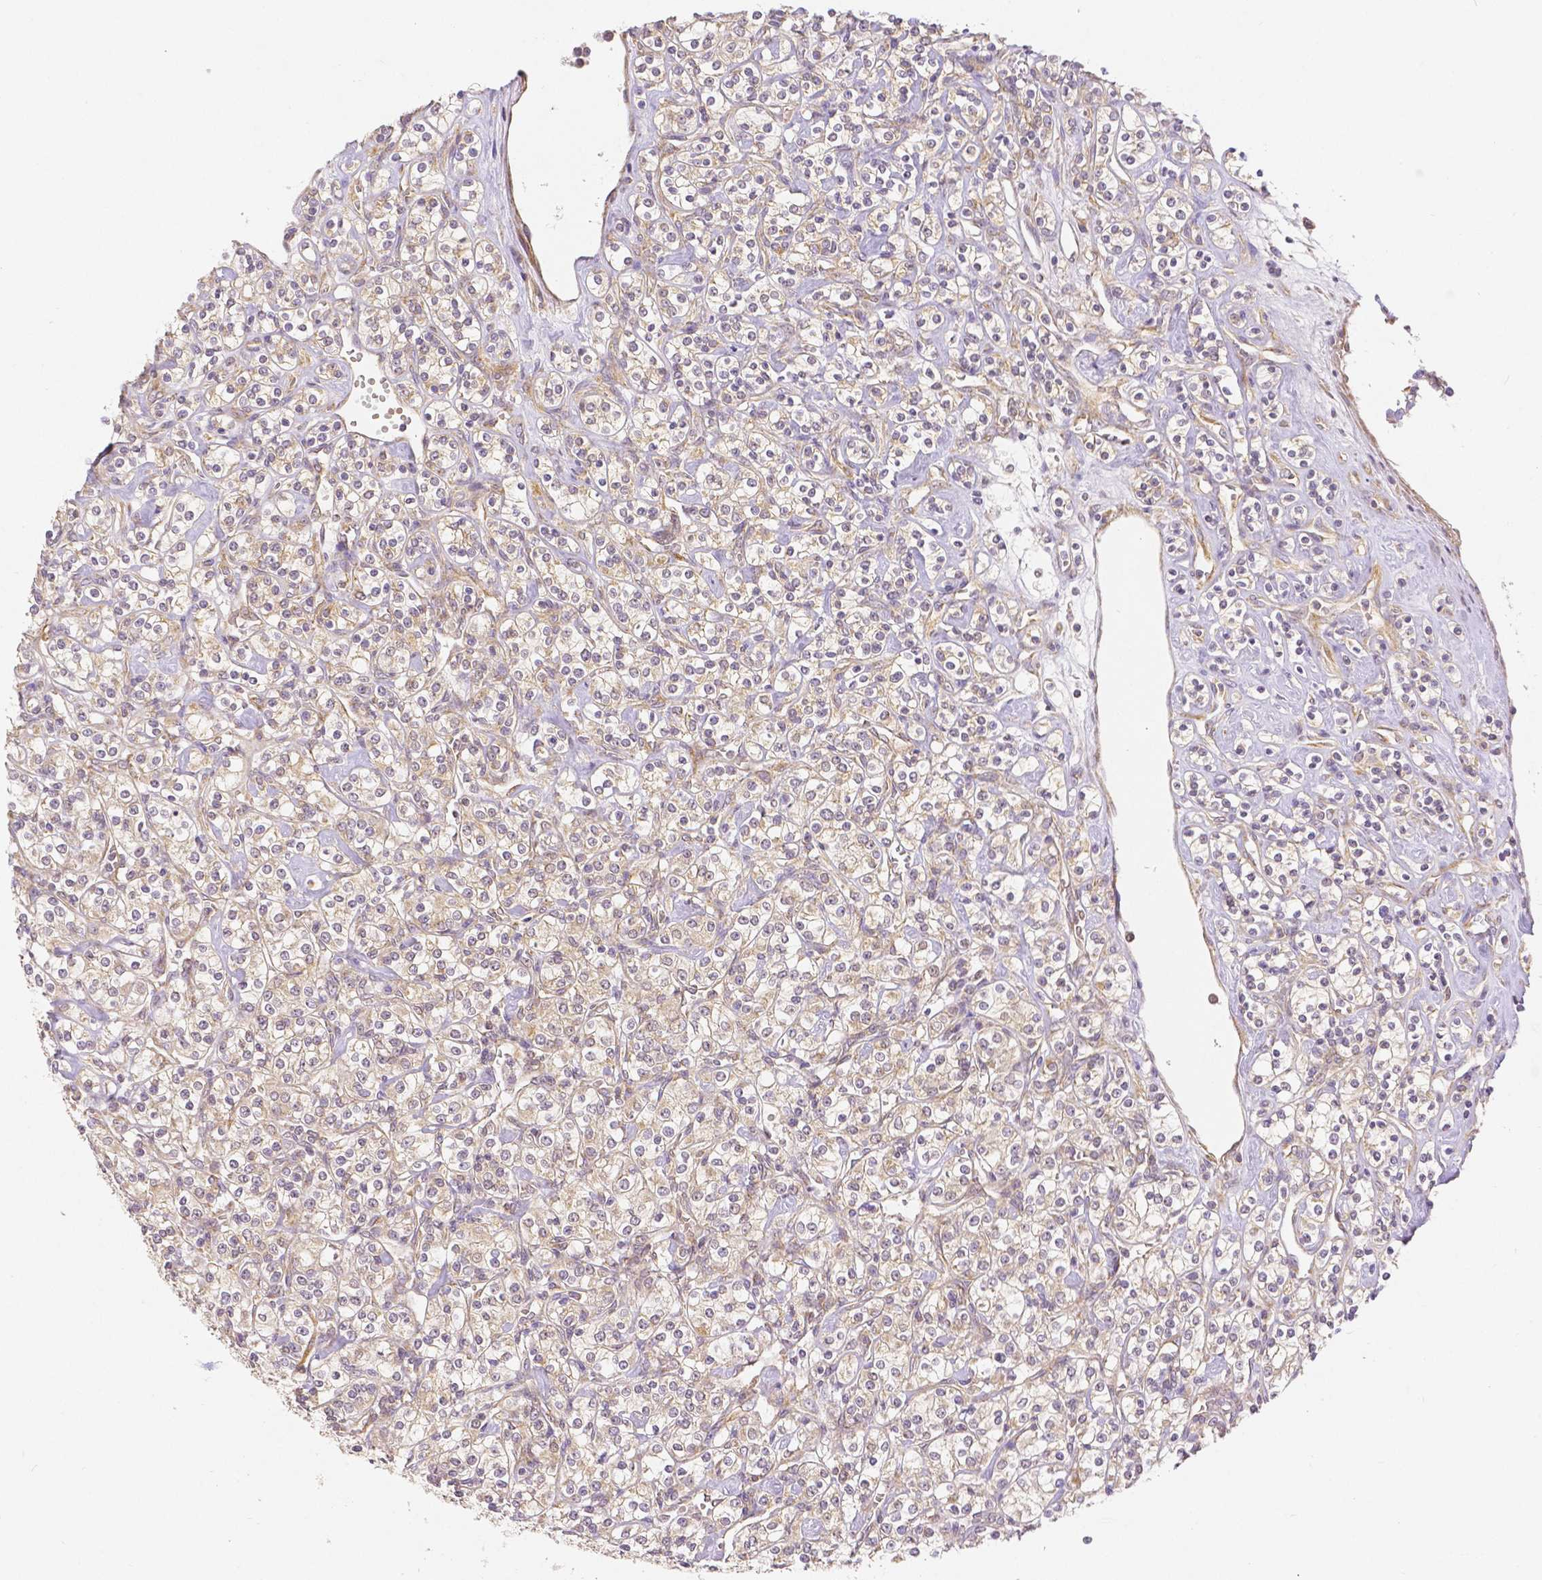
{"staining": {"intensity": "weak", "quantity": "<25%", "location": "cytoplasmic/membranous"}, "tissue": "renal cancer", "cell_type": "Tumor cells", "image_type": "cancer", "snomed": [{"axis": "morphology", "description": "Adenocarcinoma, NOS"}, {"axis": "topography", "description": "Kidney"}], "caption": "Tumor cells show no significant expression in adenocarcinoma (renal).", "gene": "RHOT1", "patient": {"sex": "male", "age": 77}}